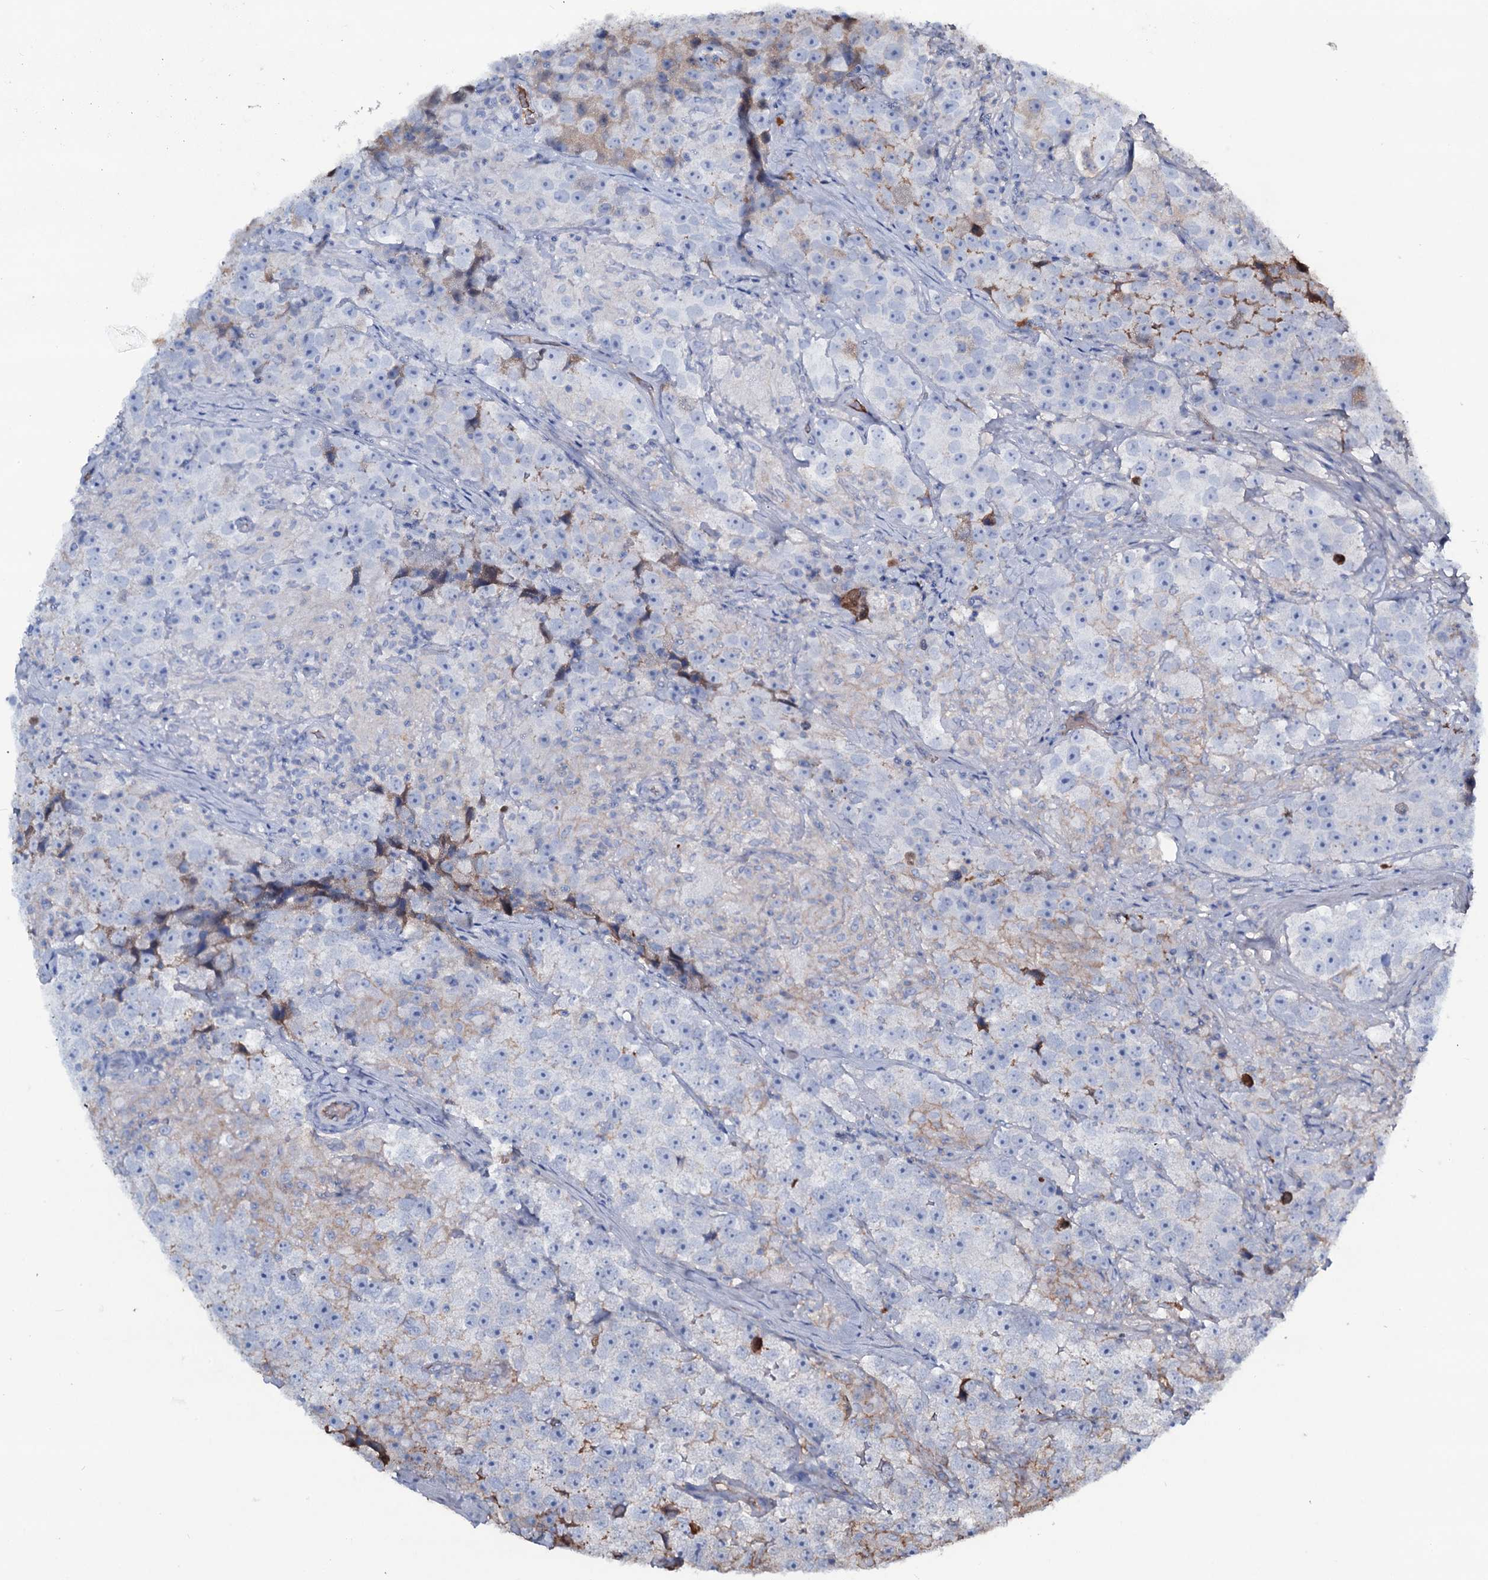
{"staining": {"intensity": "negative", "quantity": "none", "location": "none"}, "tissue": "testis cancer", "cell_type": "Tumor cells", "image_type": "cancer", "snomed": [{"axis": "morphology", "description": "Seminoma, NOS"}, {"axis": "topography", "description": "Testis"}], "caption": "Immunohistochemistry micrograph of human testis cancer (seminoma) stained for a protein (brown), which displays no expression in tumor cells.", "gene": "EDN1", "patient": {"sex": "male", "age": 46}}